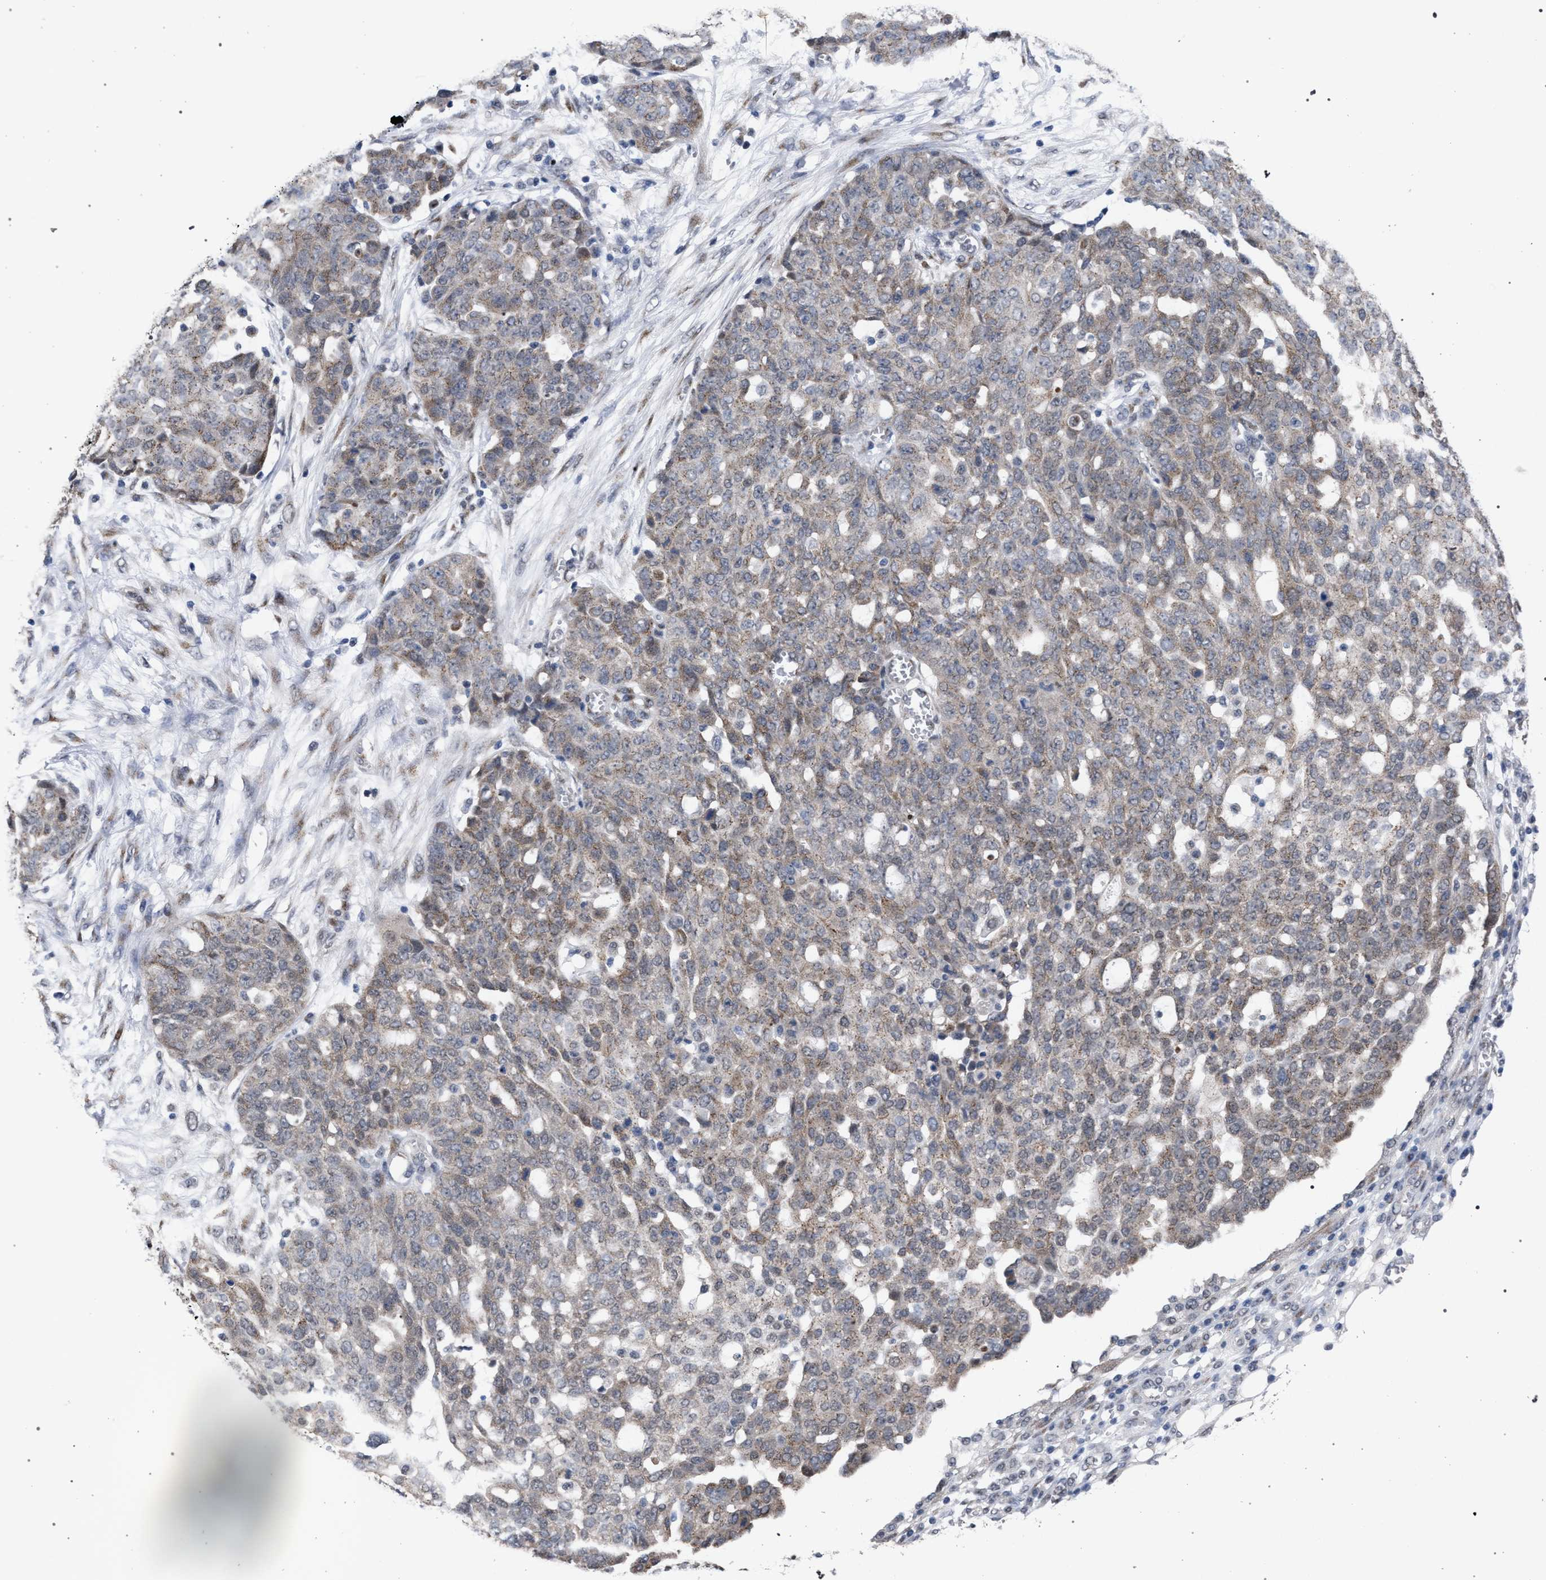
{"staining": {"intensity": "weak", "quantity": "25%-75%", "location": "cytoplasmic/membranous"}, "tissue": "ovarian cancer", "cell_type": "Tumor cells", "image_type": "cancer", "snomed": [{"axis": "morphology", "description": "Cystadenocarcinoma, serous, NOS"}, {"axis": "topography", "description": "Soft tissue"}, {"axis": "topography", "description": "Ovary"}], "caption": "An immunohistochemistry image of neoplastic tissue is shown. Protein staining in brown highlights weak cytoplasmic/membranous positivity in ovarian cancer (serous cystadenocarcinoma) within tumor cells. The protein is shown in brown color, while the nuclei are stained blue.", "gene": "GOLGA2", "patient": {"sex": "female", "age": 57}}